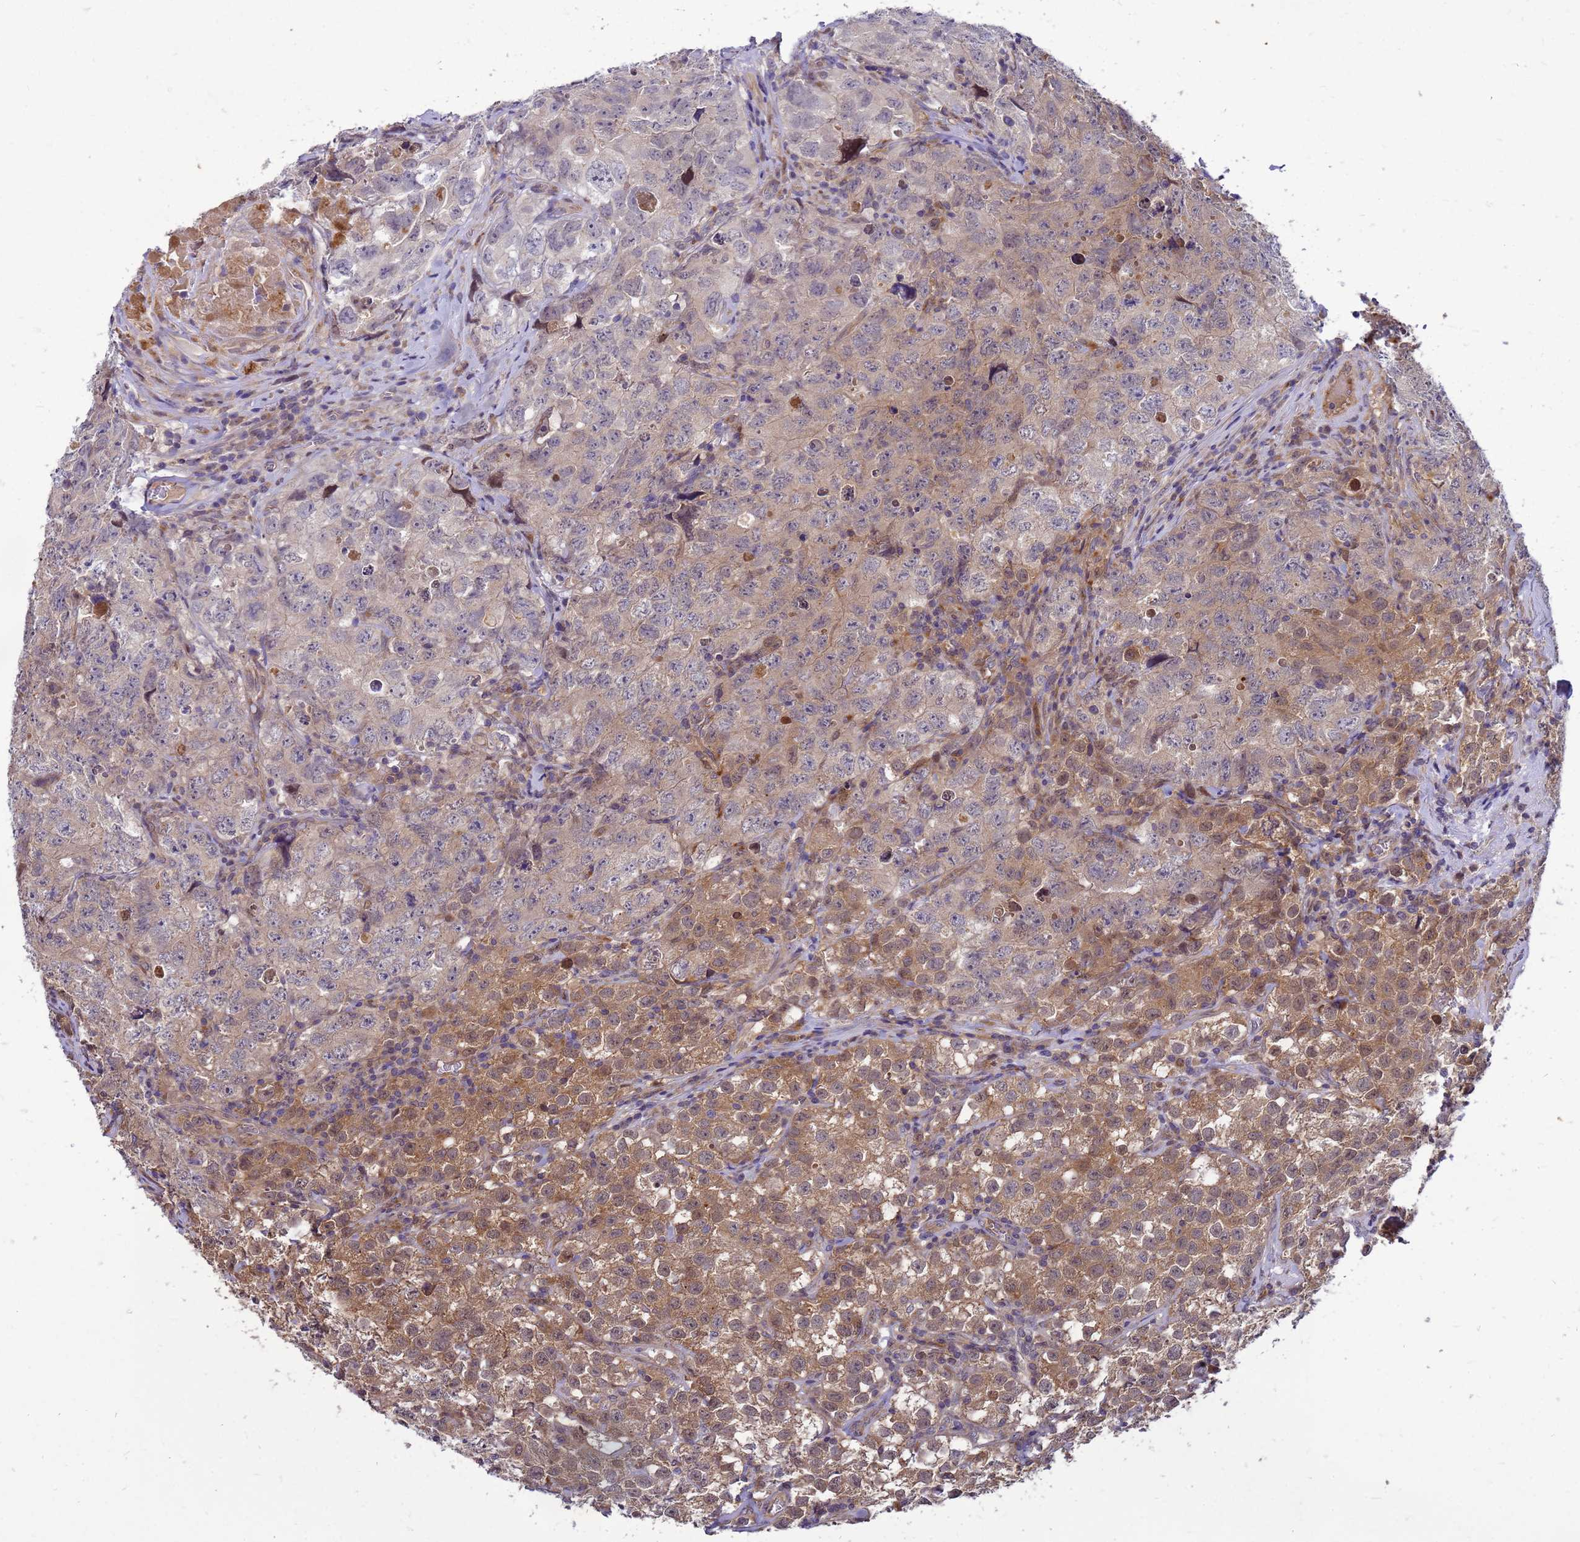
{"staining": {"intensity": "moderate", "quantity": "25%-75%", "location": "cytoplasmic/membranous"}, "tissue": "testis cancer", "cell_type": "Tumor cells", "image_type": "cancer", "snomed": [{"axis": "morphology", "description": "Seminoma, NOS"}, {"axis": "morphology", "description": "Carcinoma, Embryonal, NOS"}, {"axis": "topography", "description": "Testis"}], "caption": "There is medium levels of moderate cytoplasmic/membranous positivity in tumor cells of testis embryonal carcinoma, as demonstrated by immunohistochemical staining (brown color).", "gene": "ENOPH1", "patient": {"sex": "male", "age": 43}}